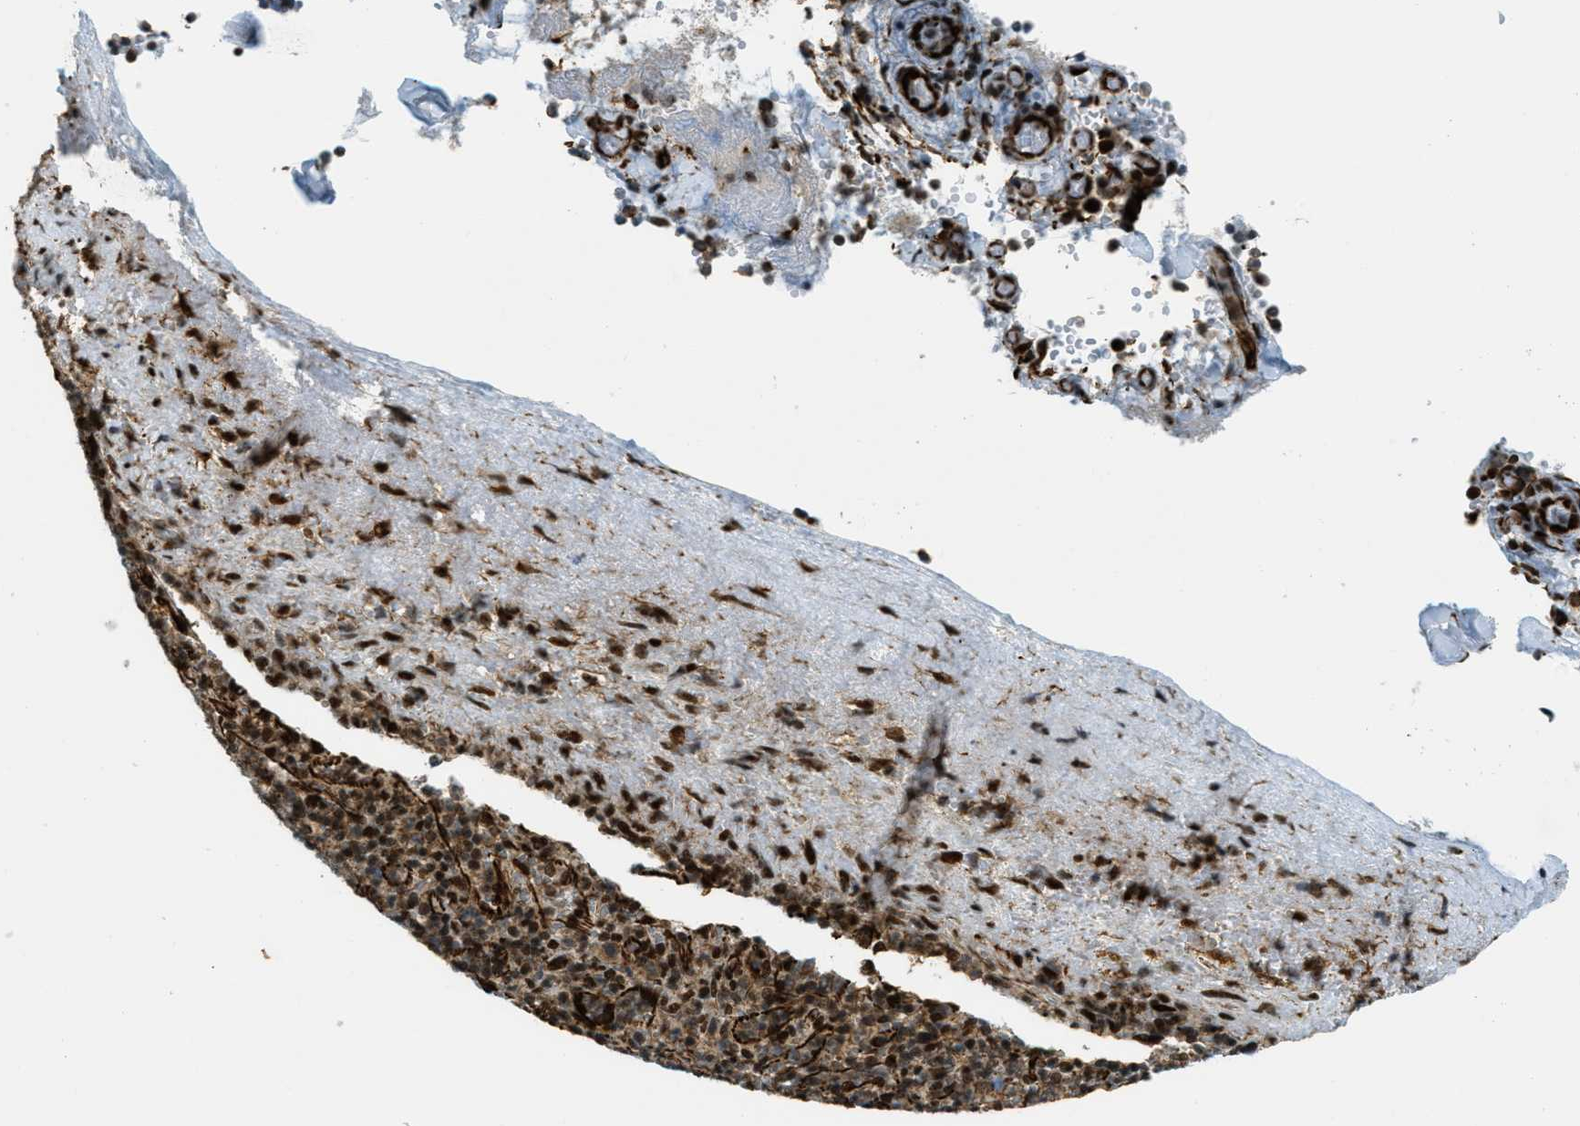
{"staining": {"intensity": "strong", "quantity": ">75%", "location": "nuclear"}, "tissue": "spleen", "cell_type": "Cells in red pulp", "image_type": "normal", "snomed": [{"axis": "morphology", "description": "Normal tissue, NOS"}, {"axis": "topography", "description": "Spleen"}], "caption": "This image reveals immunohistochemistry staining of benign spleen, with high strong nuclear expression in approximately >75% of cells in red pulp.", "gene": "ZFR", "patient": {"sex": "female", "age": 74}}